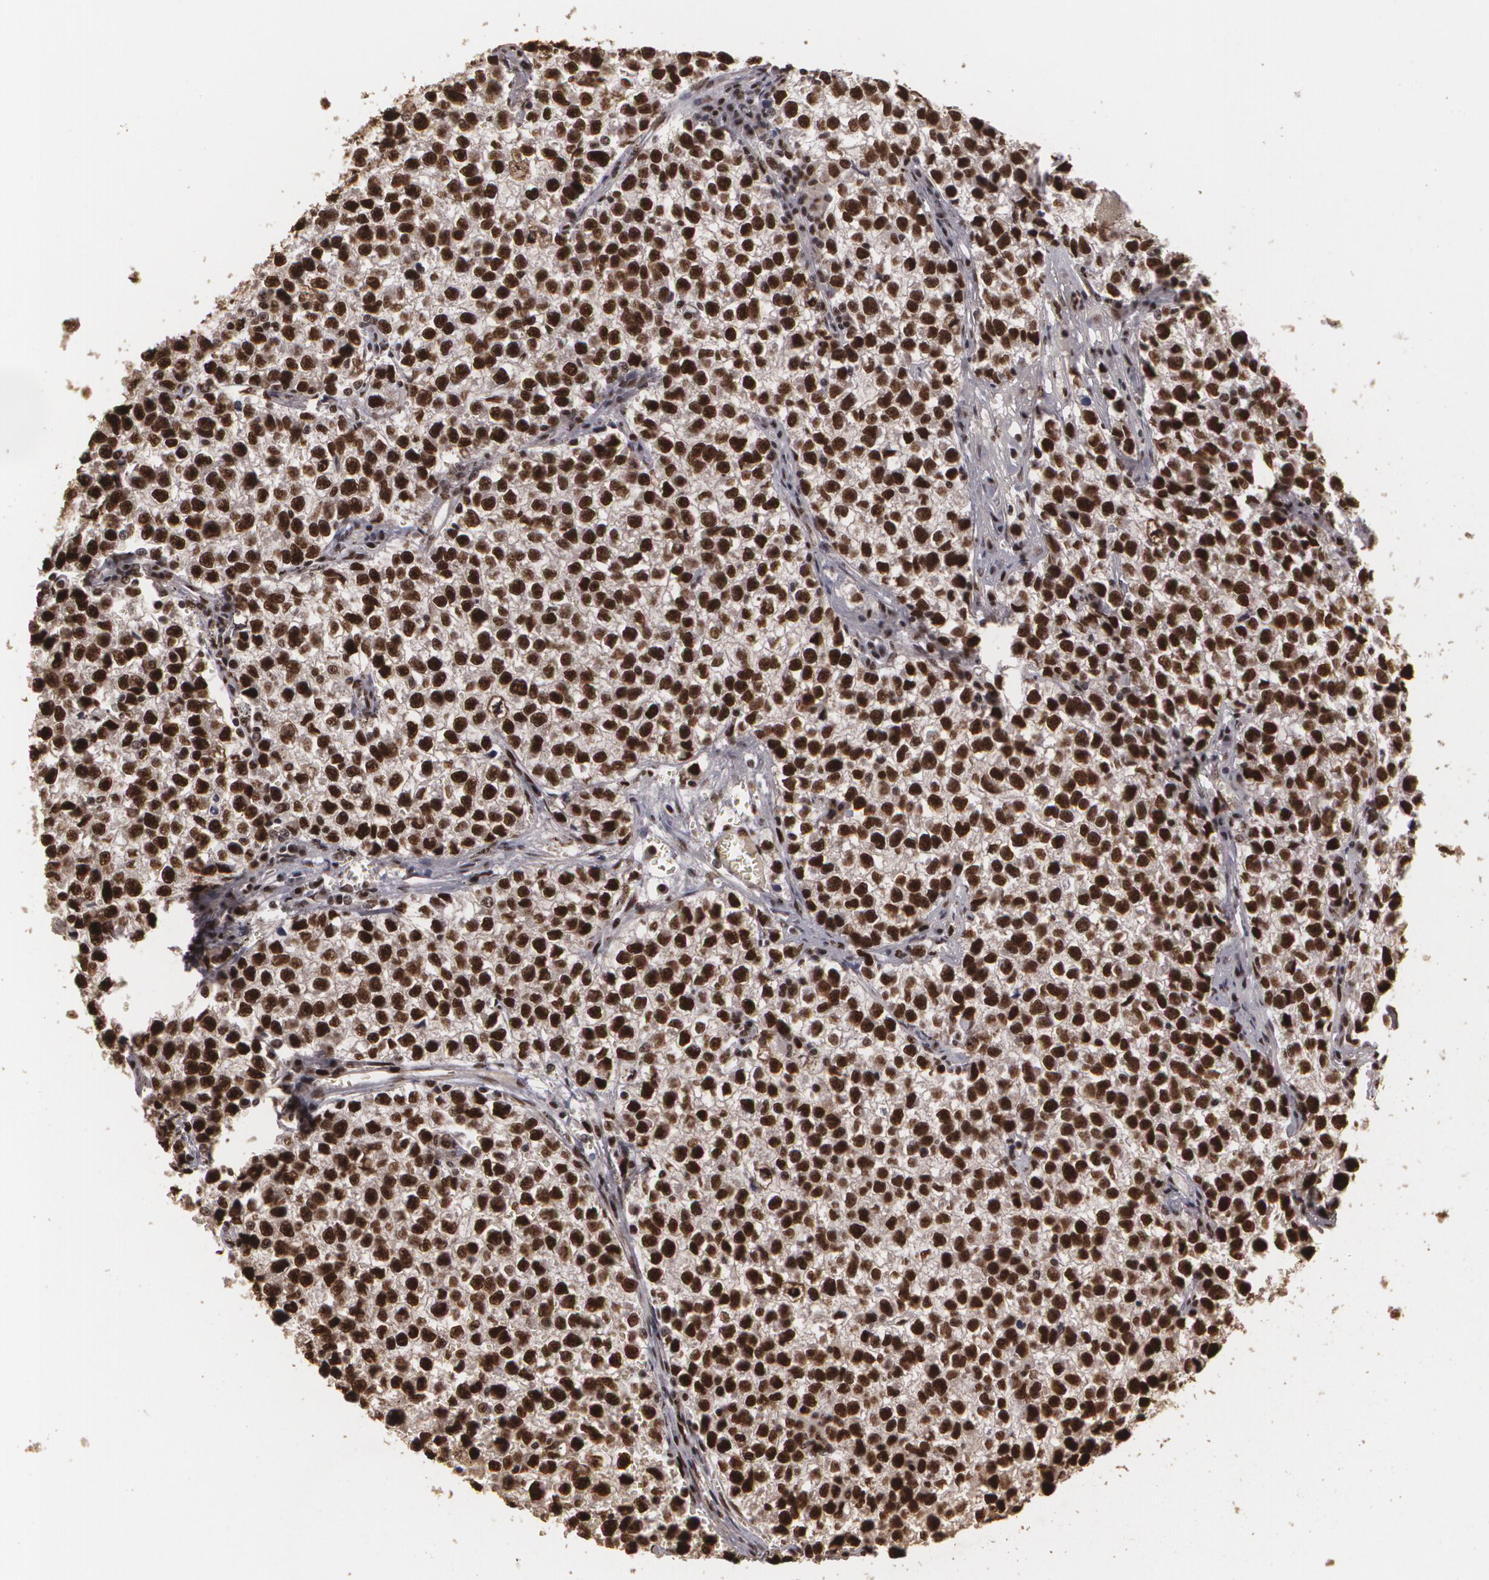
{"staining": {"intensity": "strong", "quantity": ">75%", "location": "cytoplasmic/membranous,nuclear"}, "tissue": "testis cancer", "cell_type": "Tumor cells", "image_type": "cancer", "snomed": [{"axis": "morphology", "description": "Seminoma, NOS"}, {"axis": "topography", "description": "Testis"}], "caption": "Brown immunohistochemical staining in testis cancer shows strong cytoplasmic/membranous and nuclear expression in about >75% of tumor cells. (Stains: DAB in brown, nuclei in blue, Microscopy: brightfield microscopy at high magnification).", "gene": "RCOR1", "patient": {"sex": "male", "age": 35}}